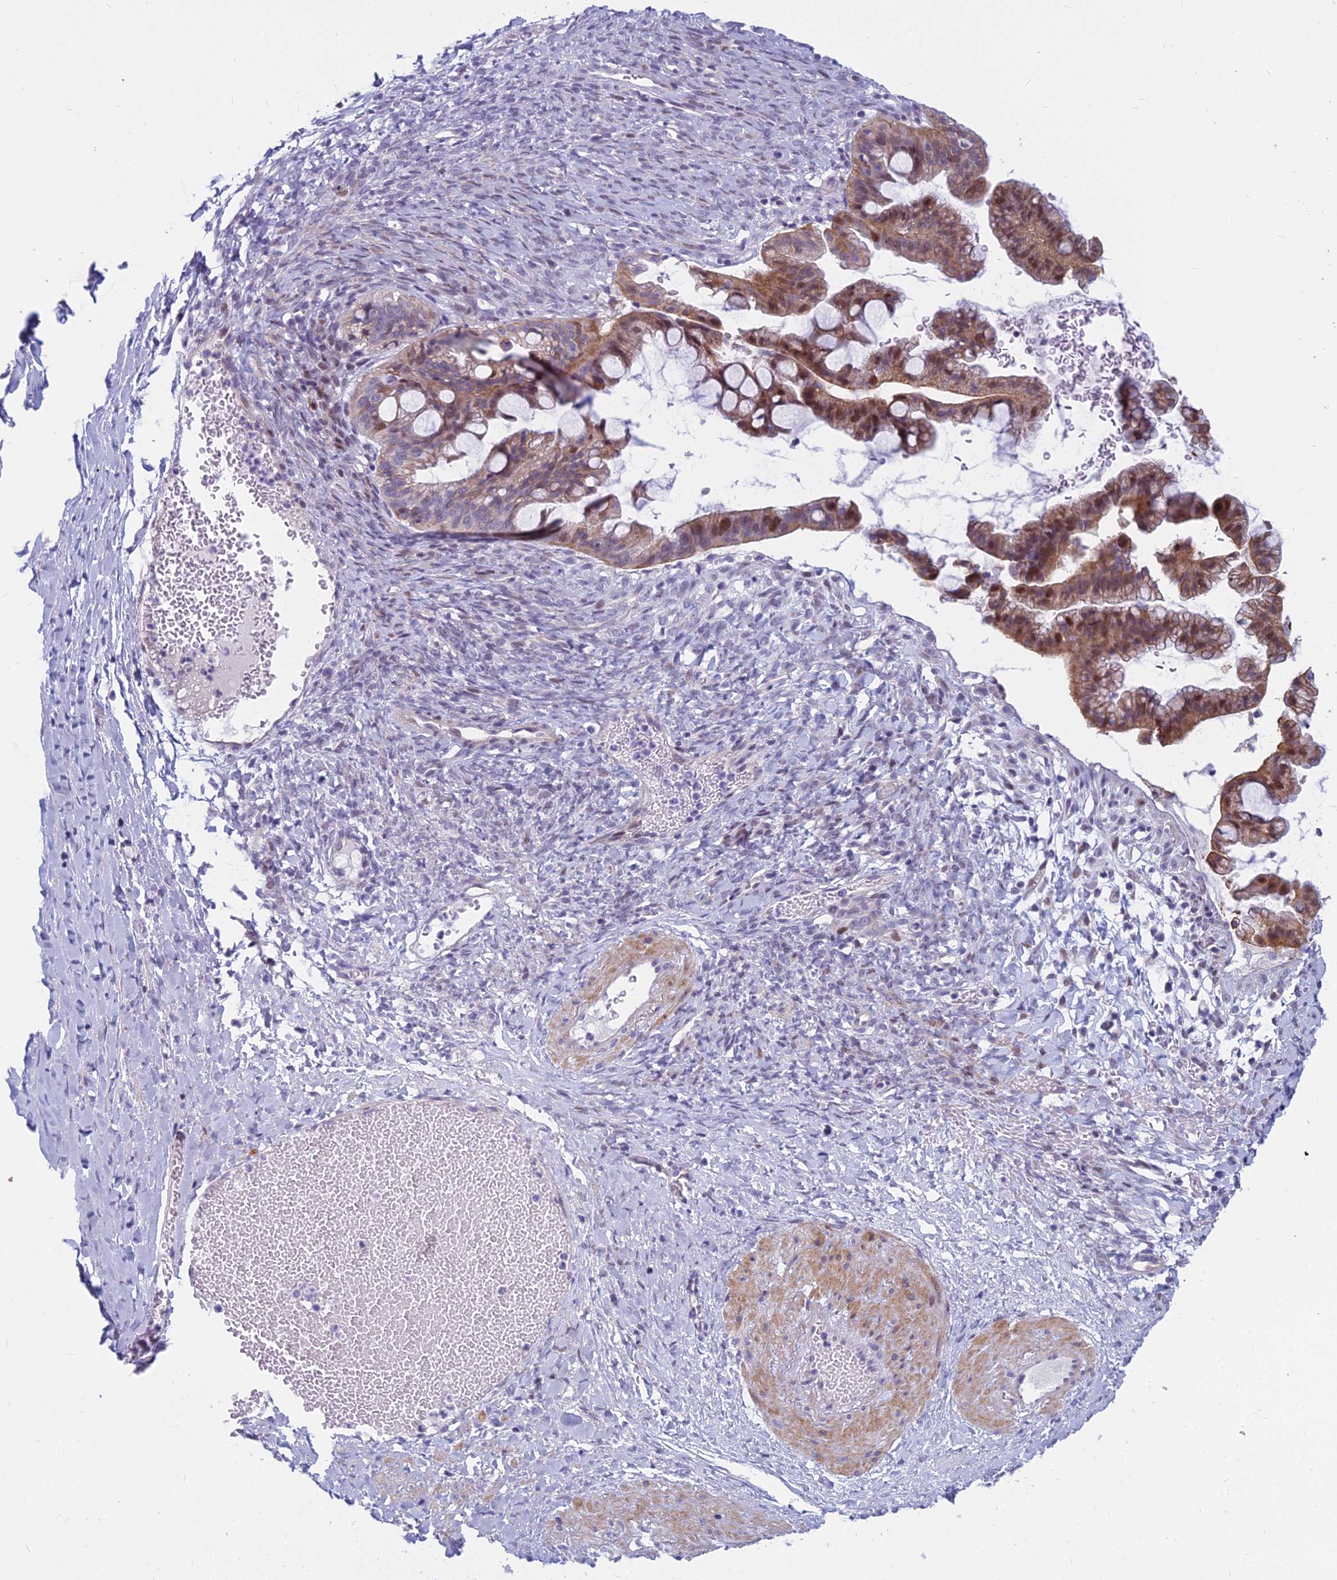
{"staining": {"intensity": "moderate", "quantity": "25%-75%", "location": "cytoplasmic/membranous,nuclear"}, "tissue": "ovarian cancer", "cell_type": "Tumor cells", "image_type": "cancer", "snomed": [{"axis": "morphology", "description": "Cystadenocarcinoma, mucinous, NOS"}, {"axis": "topography", "description": "Ovary"}], "caption": "High-power microscopy captured an IHC image of ovarian cancer (mucinous cystadenocarcinoma), revealing moderate cytoplasmic/membranous and nuclear positivity in about 25%-75% of tumor cells.", "gene": "MYBPC2", "patient": {"sex": "female", "age": 73}}